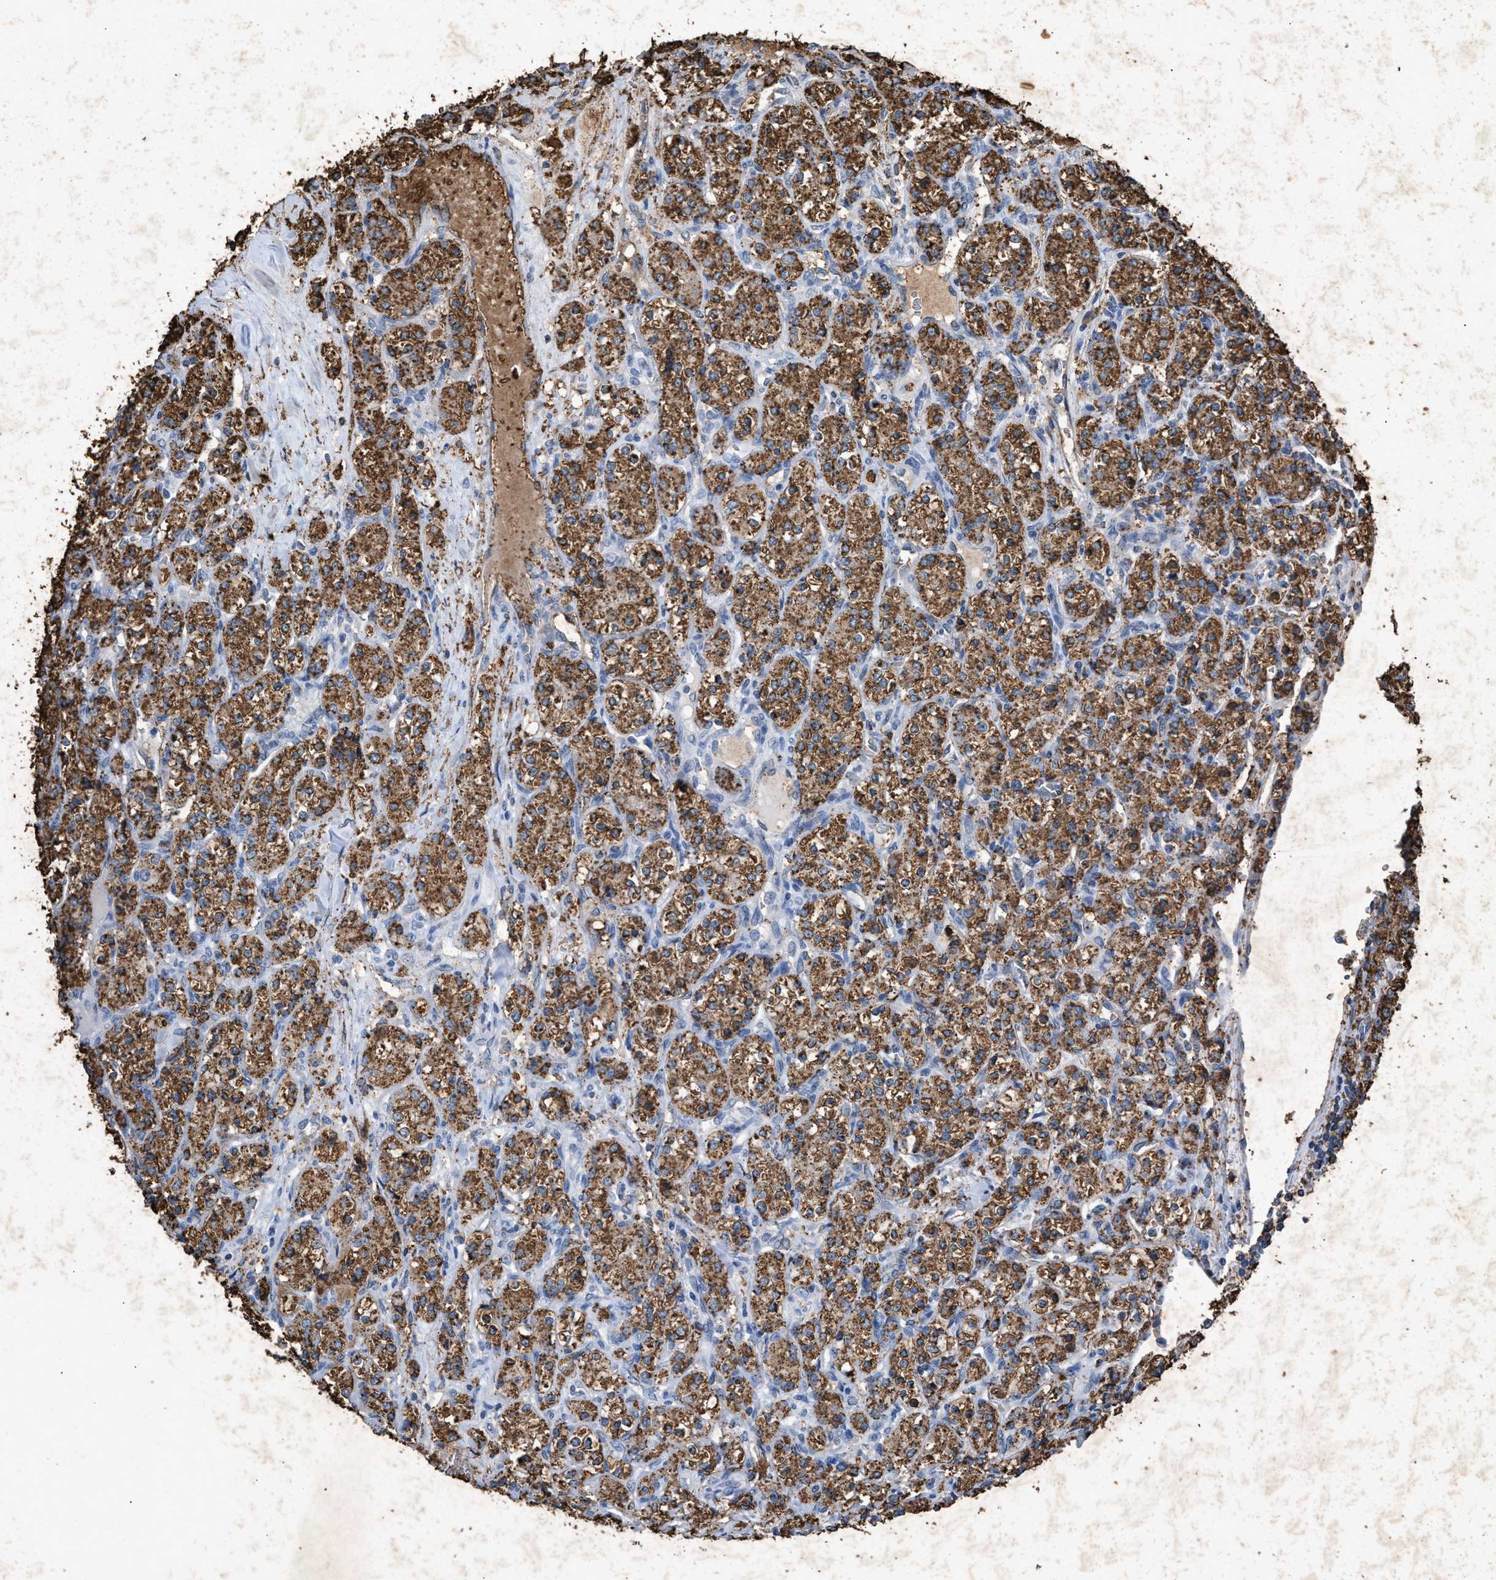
{"staining": {"intensity": "moderate", "quantity": ">75%", "location": "cytoplasmic/membranous"}, "tissue": "renal cancer", "cell_type": "Tumor cells", "image_type": "cancer", "snomed": [{"axis": "morphology", "description": "Adenocarcinoma, NOS"}, {"axis": "topography", "description": "Kidney"}], "caption": "Renal adenocarcinoma tissue demonstrates moderate cytoplasmic/membranous expression in approximately >75% of tumor cells, visualized by immunohistochemistry.", "gene": "LTB4R2", "patient": {"sex": "male", "age": 77}}